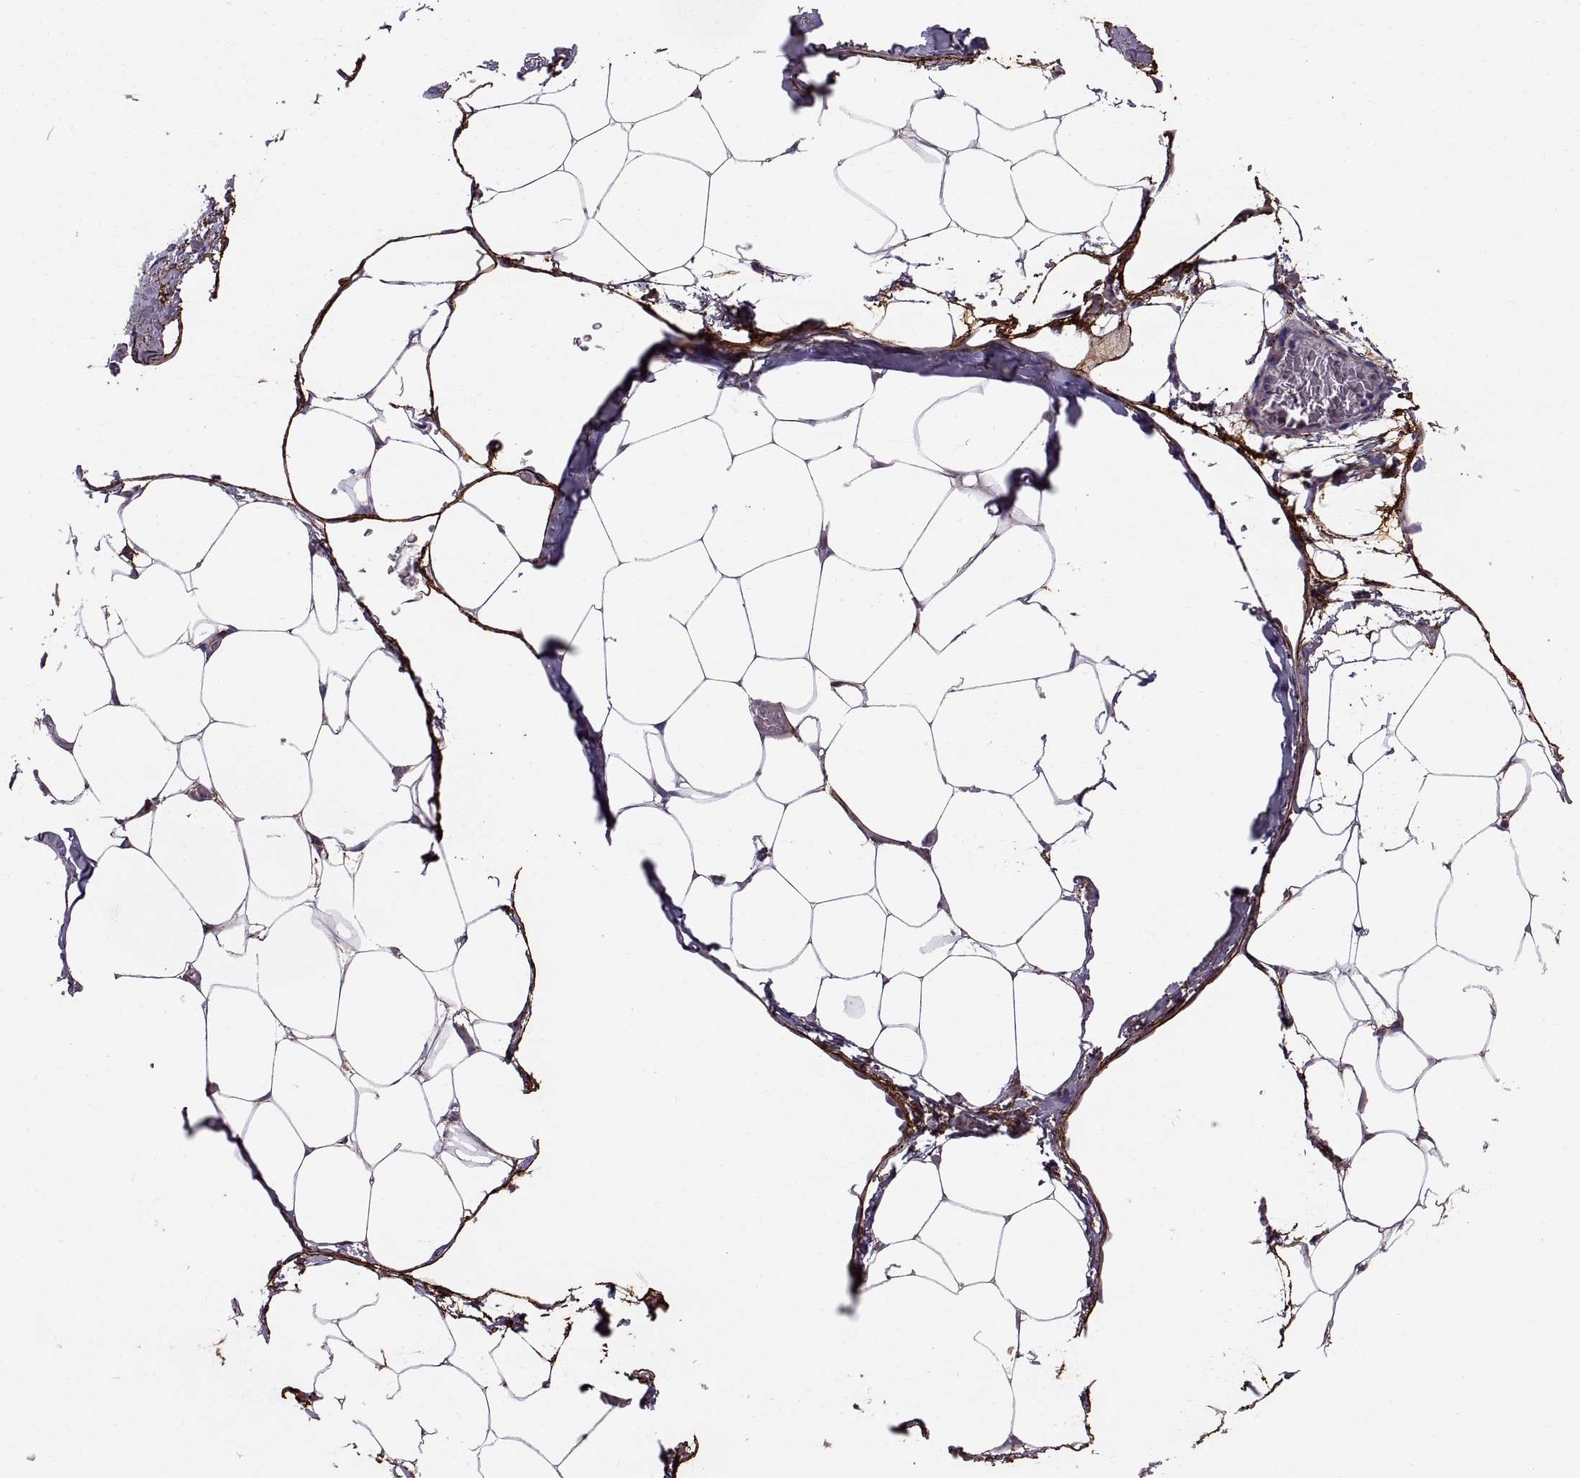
{"staining": {"intensity": "negative", "quantity": "none", "location": "none"}, "tissue": "adipose tissue", "cell_type": "Adipocytes", "image_type": "normal", "snomed": [{"axis": "morphology", "description": "Normal tissue, NOS"}, {"axis": "topography", "description": "Adipose tissue"}], "caption": "This is a micrograph of immunohistochemistry (IHC) staining of benign adipose tissue, which shows no positivity in adipocytes.", "gene": "EMILIN2", "patient": {"sex": "male", "age": 57}}